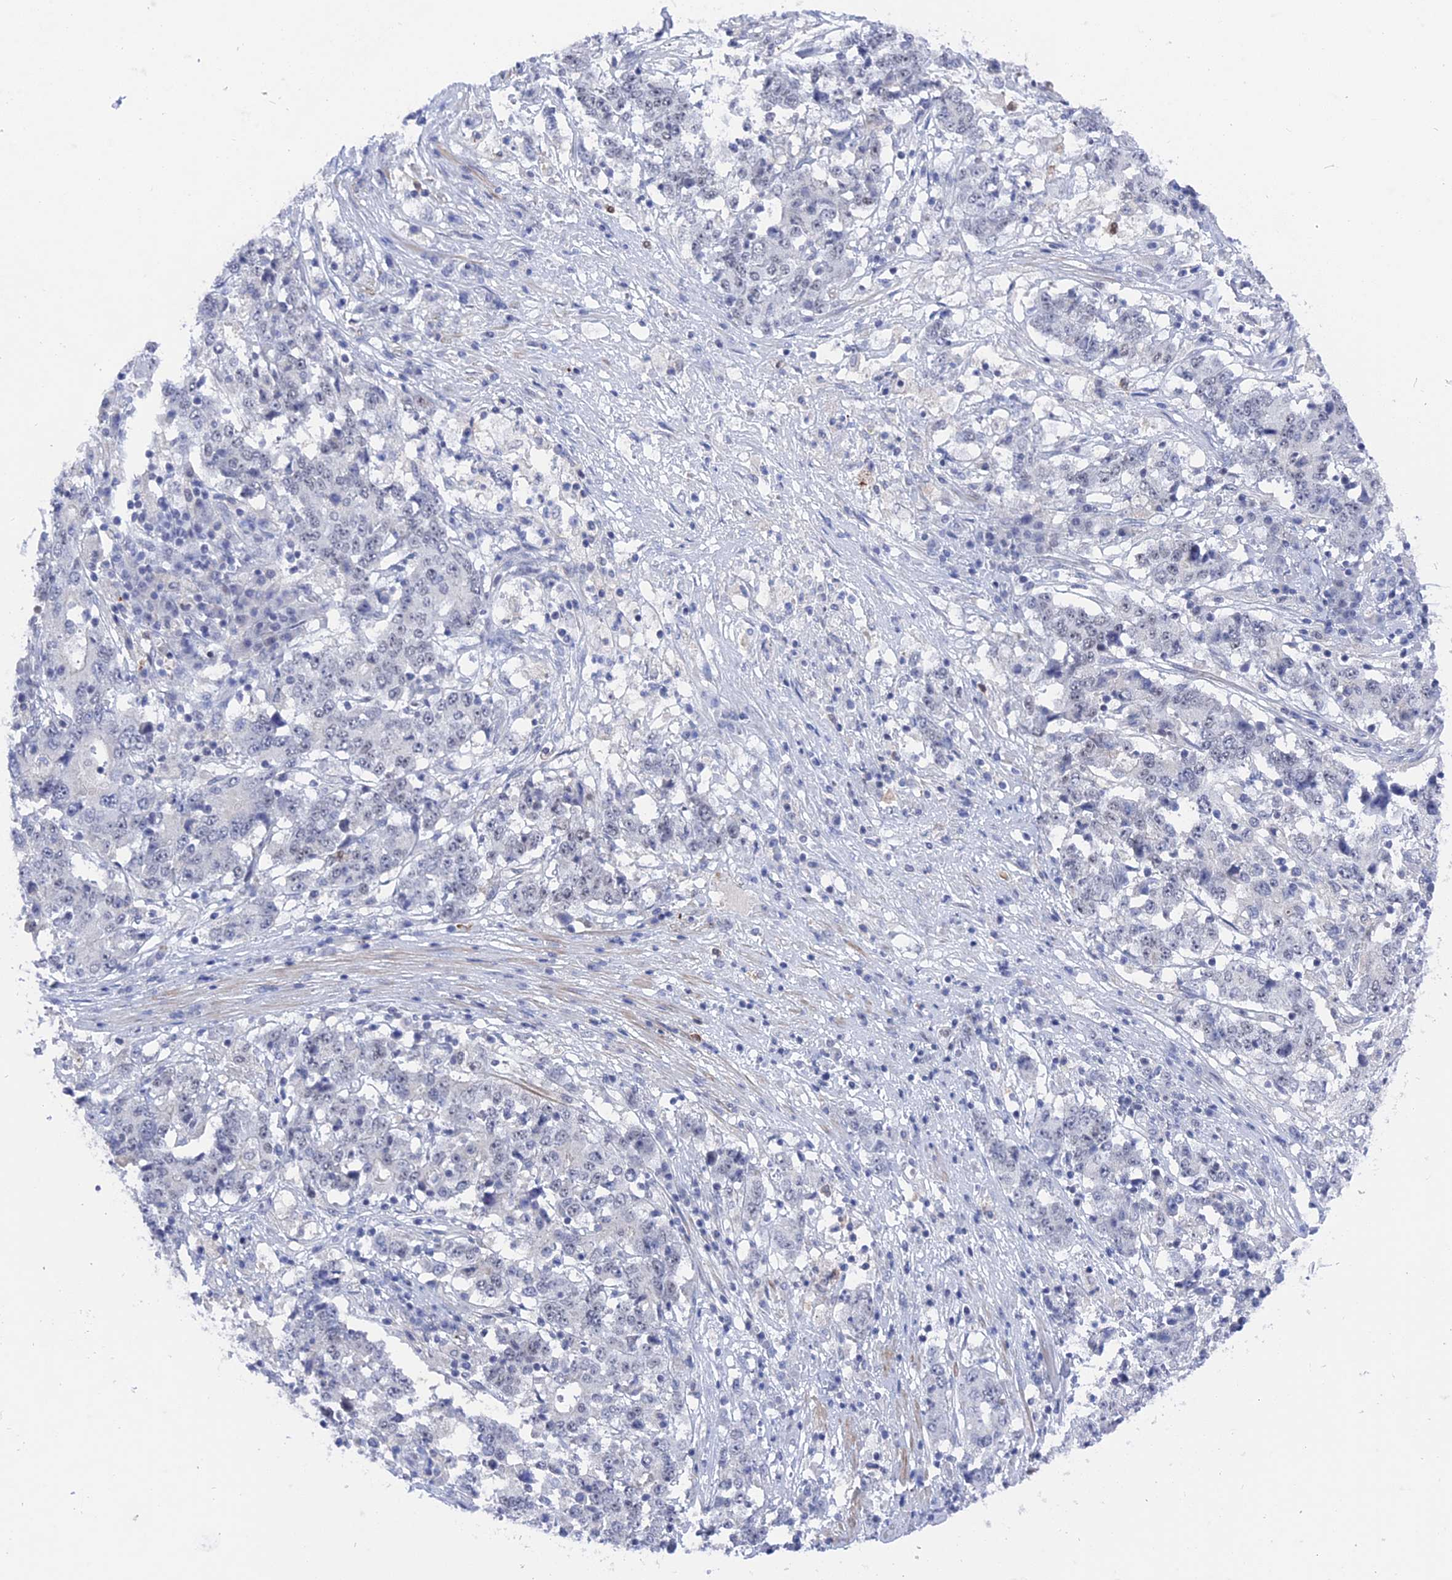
{"staining": {"intensity": "negative", "quantity": "none", "location": "none"}, "tissue": "stomach cancer", "cell_type": "Tumor cells", "image_type": "cancer", "snomed": [{"axis": "morphology", "description": "Adenocarcinoma, NOS"}, {"axis": "topography", "description": "Stomach"}], "caption": "DAB immunohistochemical staining of stomach cancer (adenocarcinoma) reveals no significant expression in tumor cells.", "gene": "BRD2", "patient": {"sex": "male", "age": 59}}